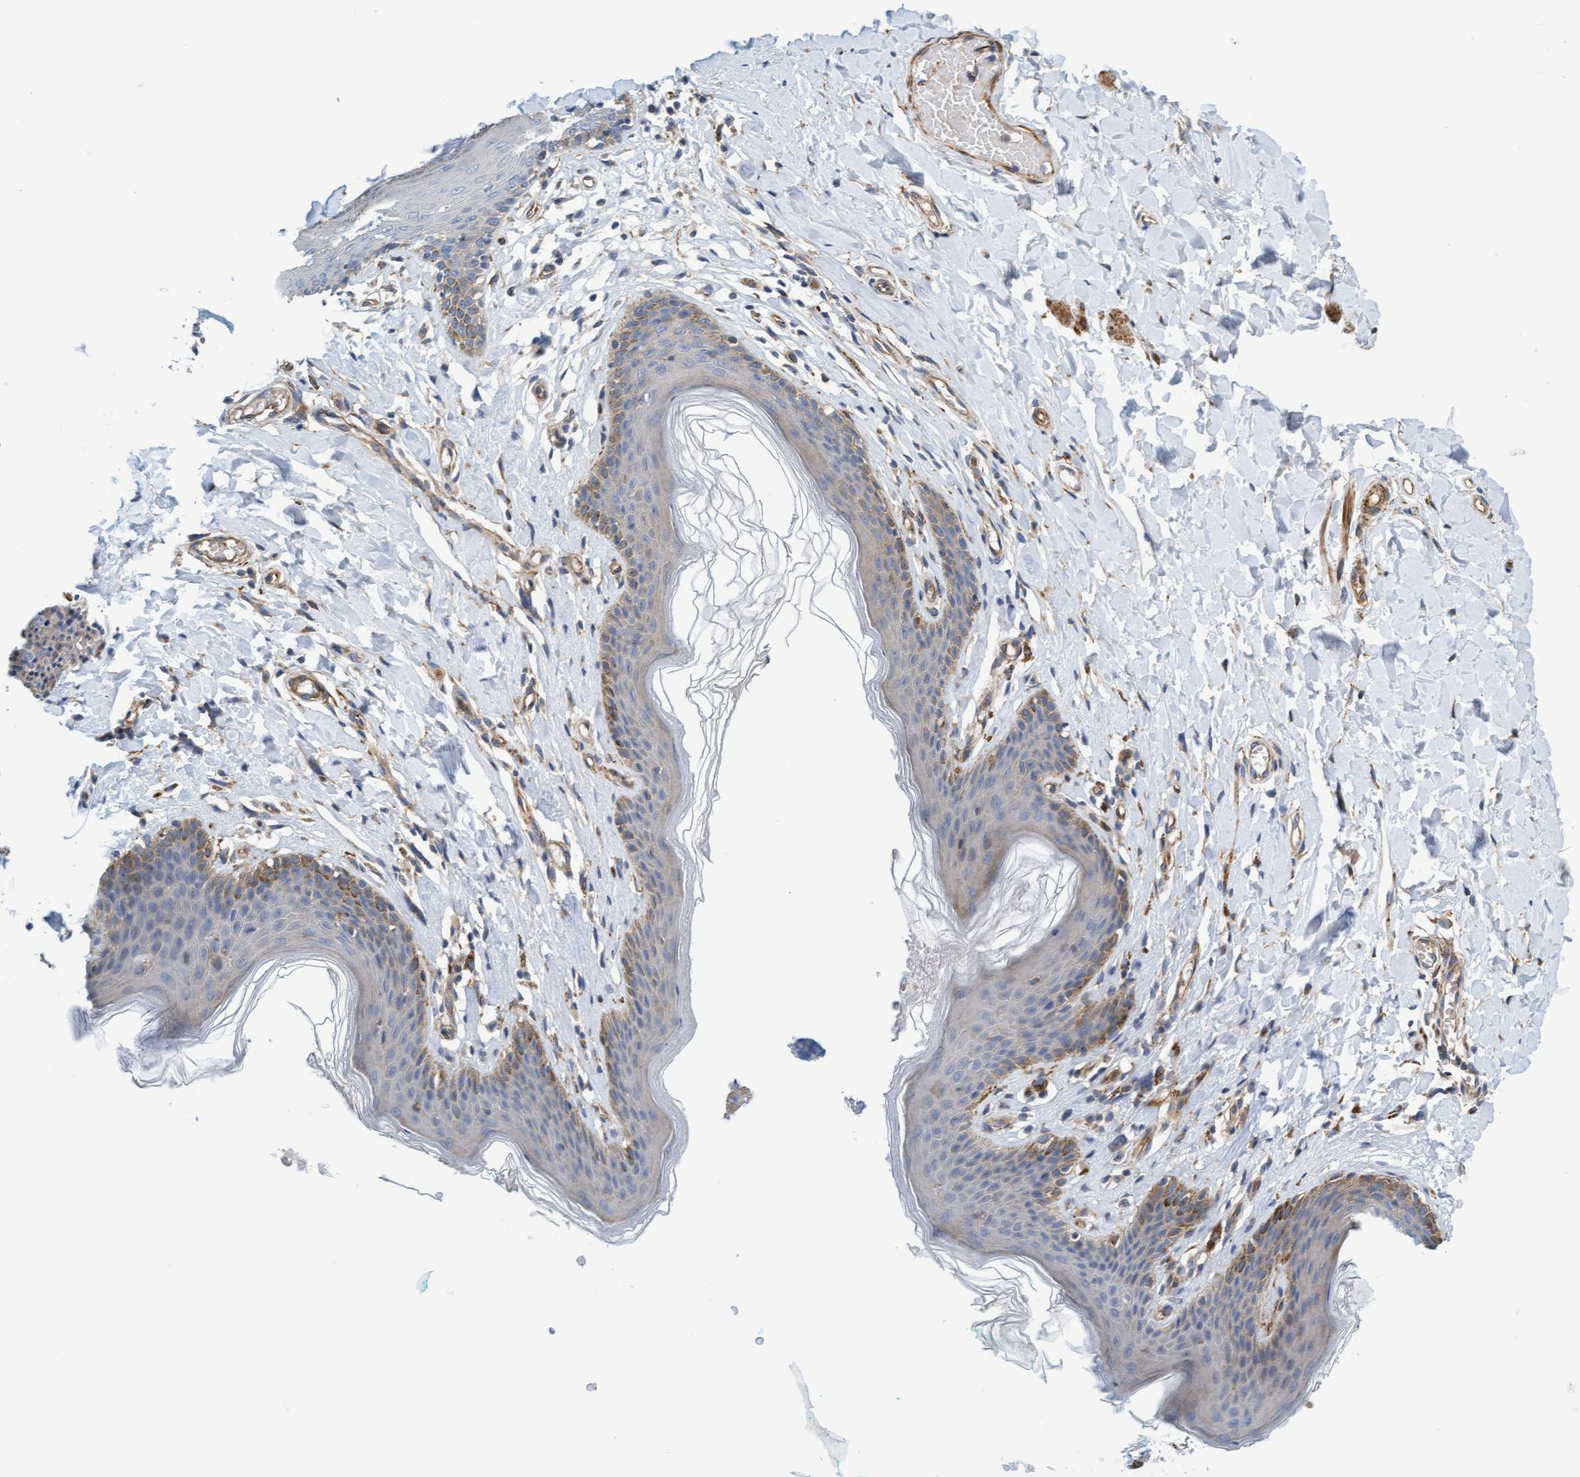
{"staining": {"intensity": "moderate", "quantity": "<25%", "location": "cytoplasmic/membranous"}, "tissue": "skin", "cell_type": "Epidermal cells", "image_type": "normal", "snomed": [{"axis": "morphology", "description": "Normal tissue, NOS"}, {"axis": "topography", "description": "Vulva"}], "caption": "A high-resolution histopathology image shows immunohistochemistry (IHC) staining of benign skin, which demonstrates moderate cytoplasmic/membranous positivity in approximately <25% of epidermal cells.", "gene": "FMNL3", "patient": {"sex": "female", "age": 66}}